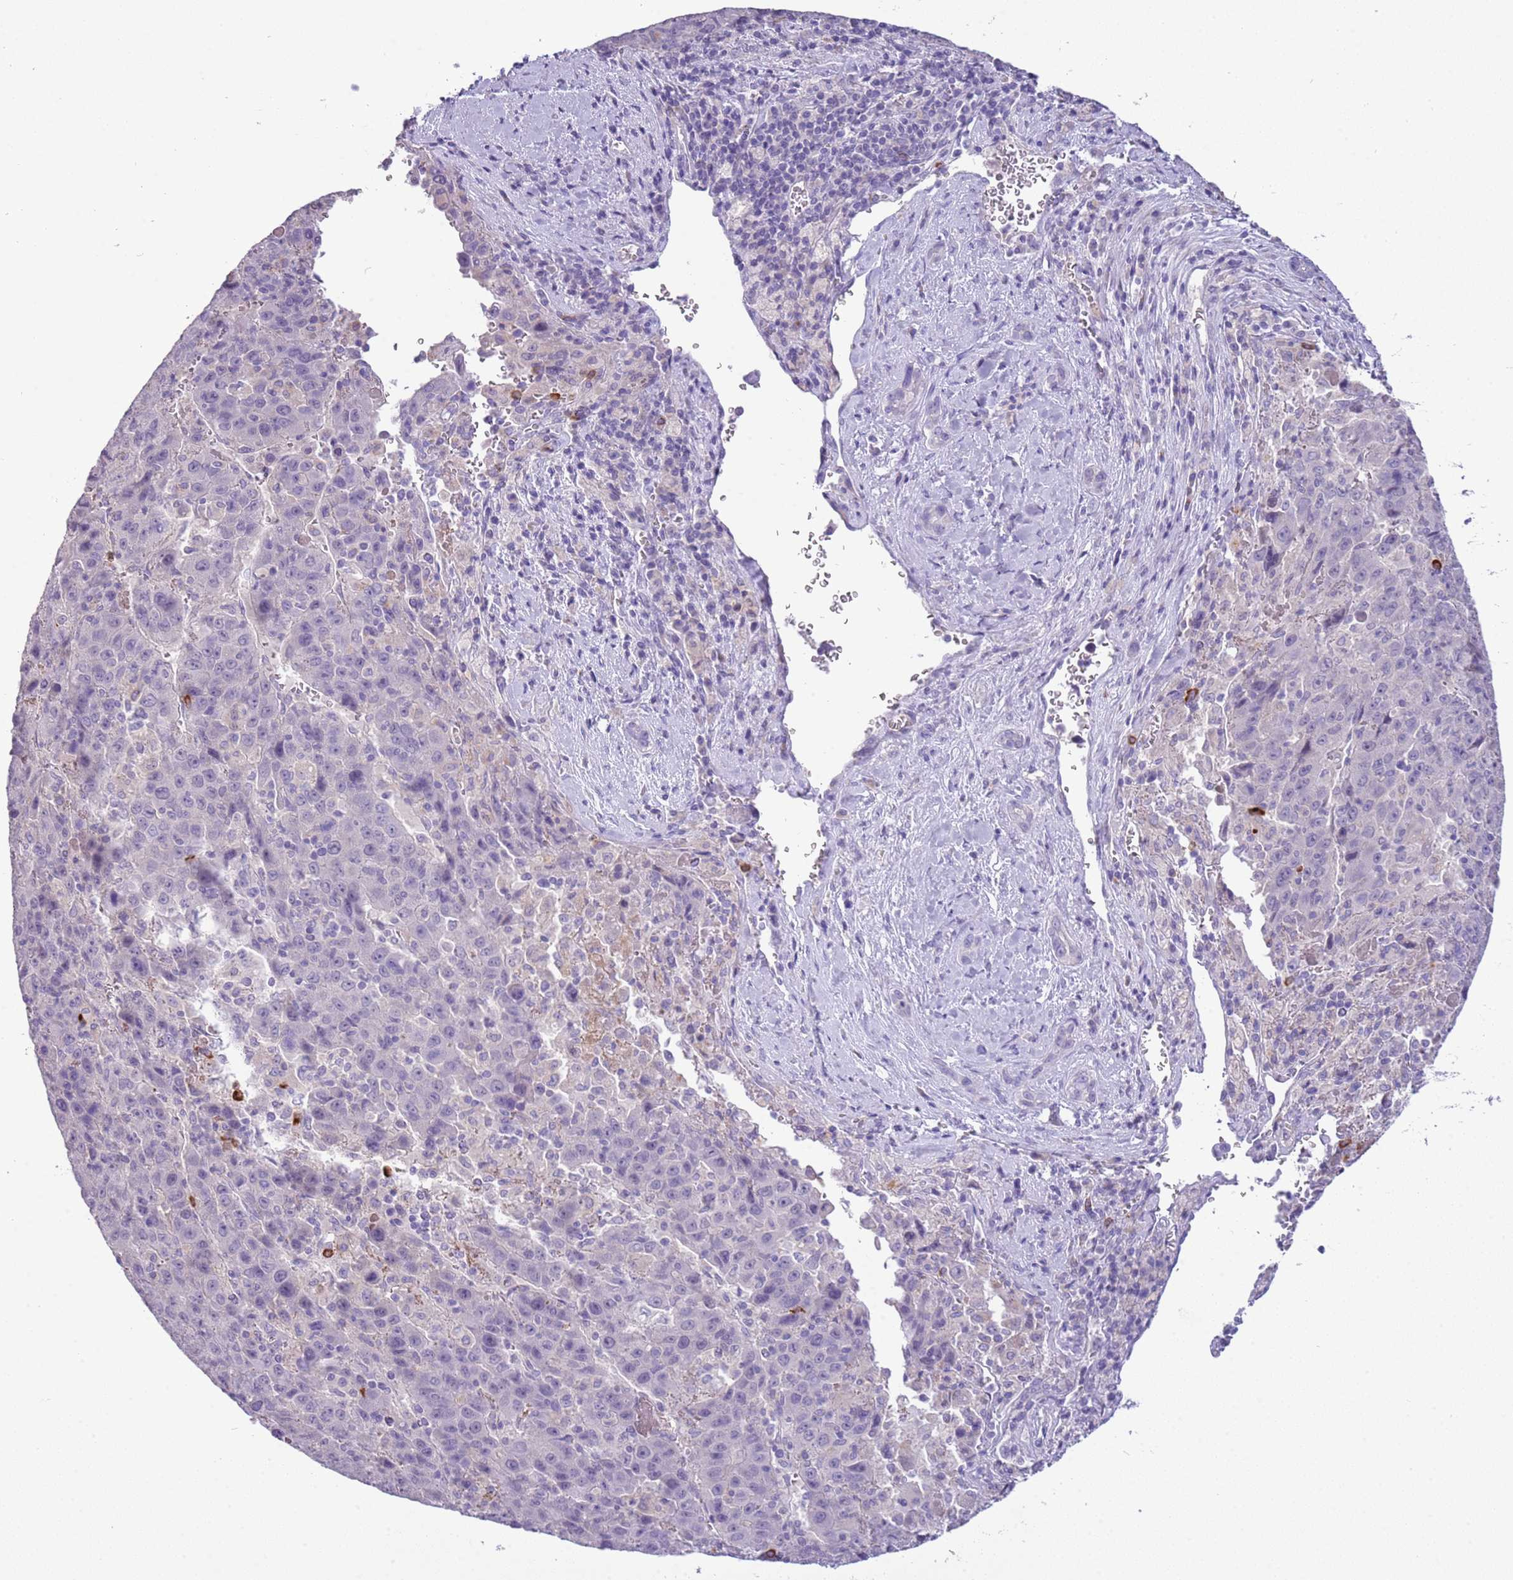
{"staining": {"intensity": "negative", "quantity": "none", "location": "none"}, "tissue": "liver cancer", "cell_type": "Tumor cells", "image_type": "cancer", "snomed": [{"axis": "morphology", "description": "Carcinoma, Hepatocellular, NOS"}, {"axis": "topography", "description": "Liver"}], "caption": "Immunohistochemistry histopathology image of neoplastic tissue: human liver cancer stained with DAB (3,3'-diaminobenzidine) reveals no significant protein expression in tumor cells.", "gene": "SCAMP5", "patient": {"sex": "female", "age": 53}}